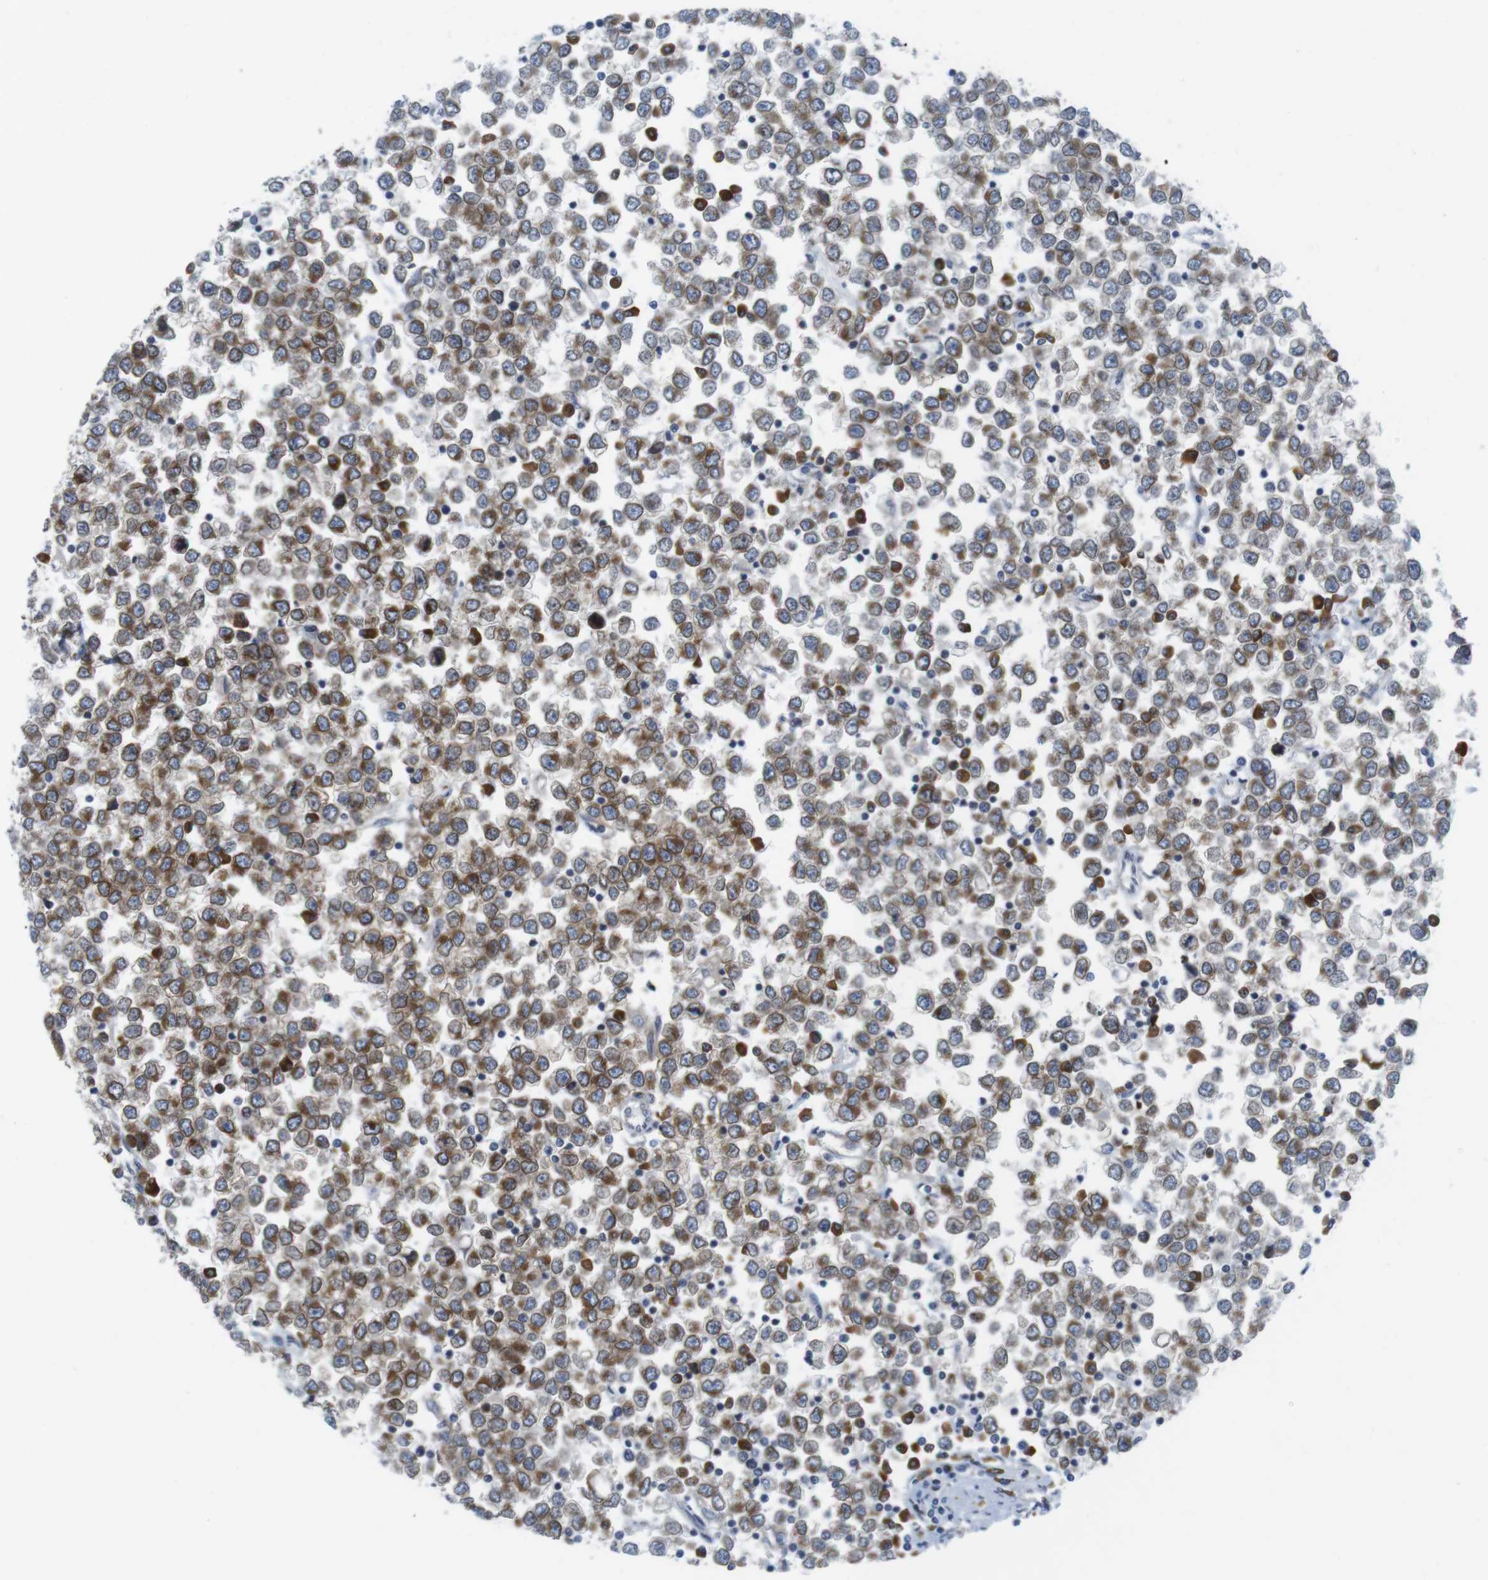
{"staining": {"intensity": "moderate", "quantity": "<25%", "location": "cytoplasmic/membranous"}, "tissue": "testis cancer", "cell_type": "Tumor cells", "image_type": "cancer", "snomed": [{"axis": "morphology", "description": "Seminoma, NOS"}, {"axis": "topography", "description": "Testis"}], "caption": "Tumor cells demonstrate low levels of moderate cytoplasmic/membranous positivity in approximately <25% of cells in human testis seminoma. (DAB IHC with brightfield microscopy, high magnification).", "gene": "ERGIC3", "patient": {"sex": "male", "age": 65}}